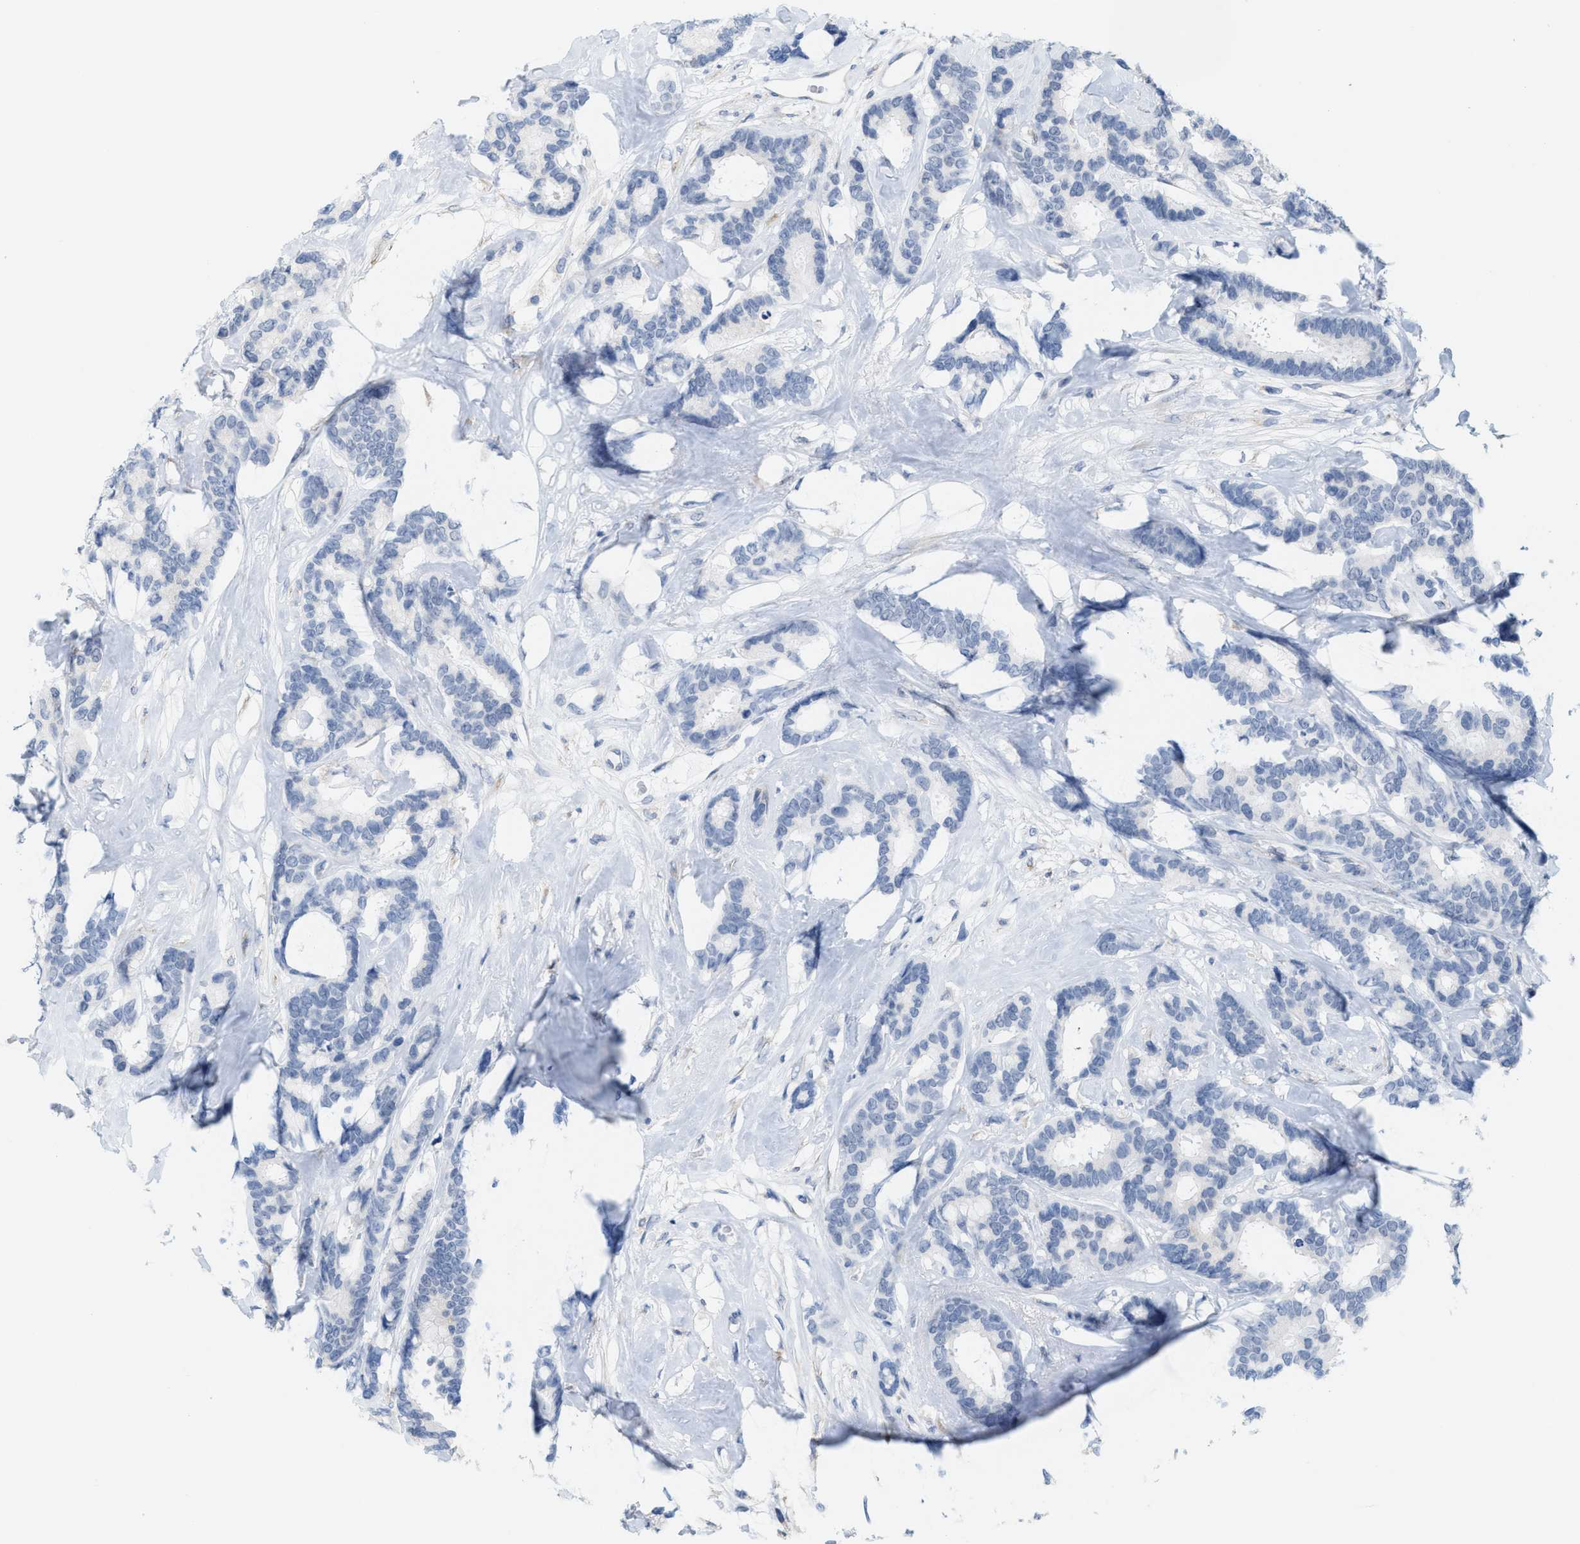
{"staining": {"intensity": "negative", "quantity": "none", "location": "none"}, "tissue": "breast cancer", "cell_type": "Tumor cells", "image_type": "cancer", "snomed": [{"axis": "morphology", "description": "Duct carcinoma"}, {"axis": "topography", "description": "Breast"}], "caption": "IHC micrograph of neoplastic tissue: breast cancer (infiltrating ductal carcinoma) stained with DAB (3,3'-diaminobenzidine) reveals no significant protein positivity in tumor cells.", "gene": "KIFC3", "patient": {"sex": "female", "age": 87}}